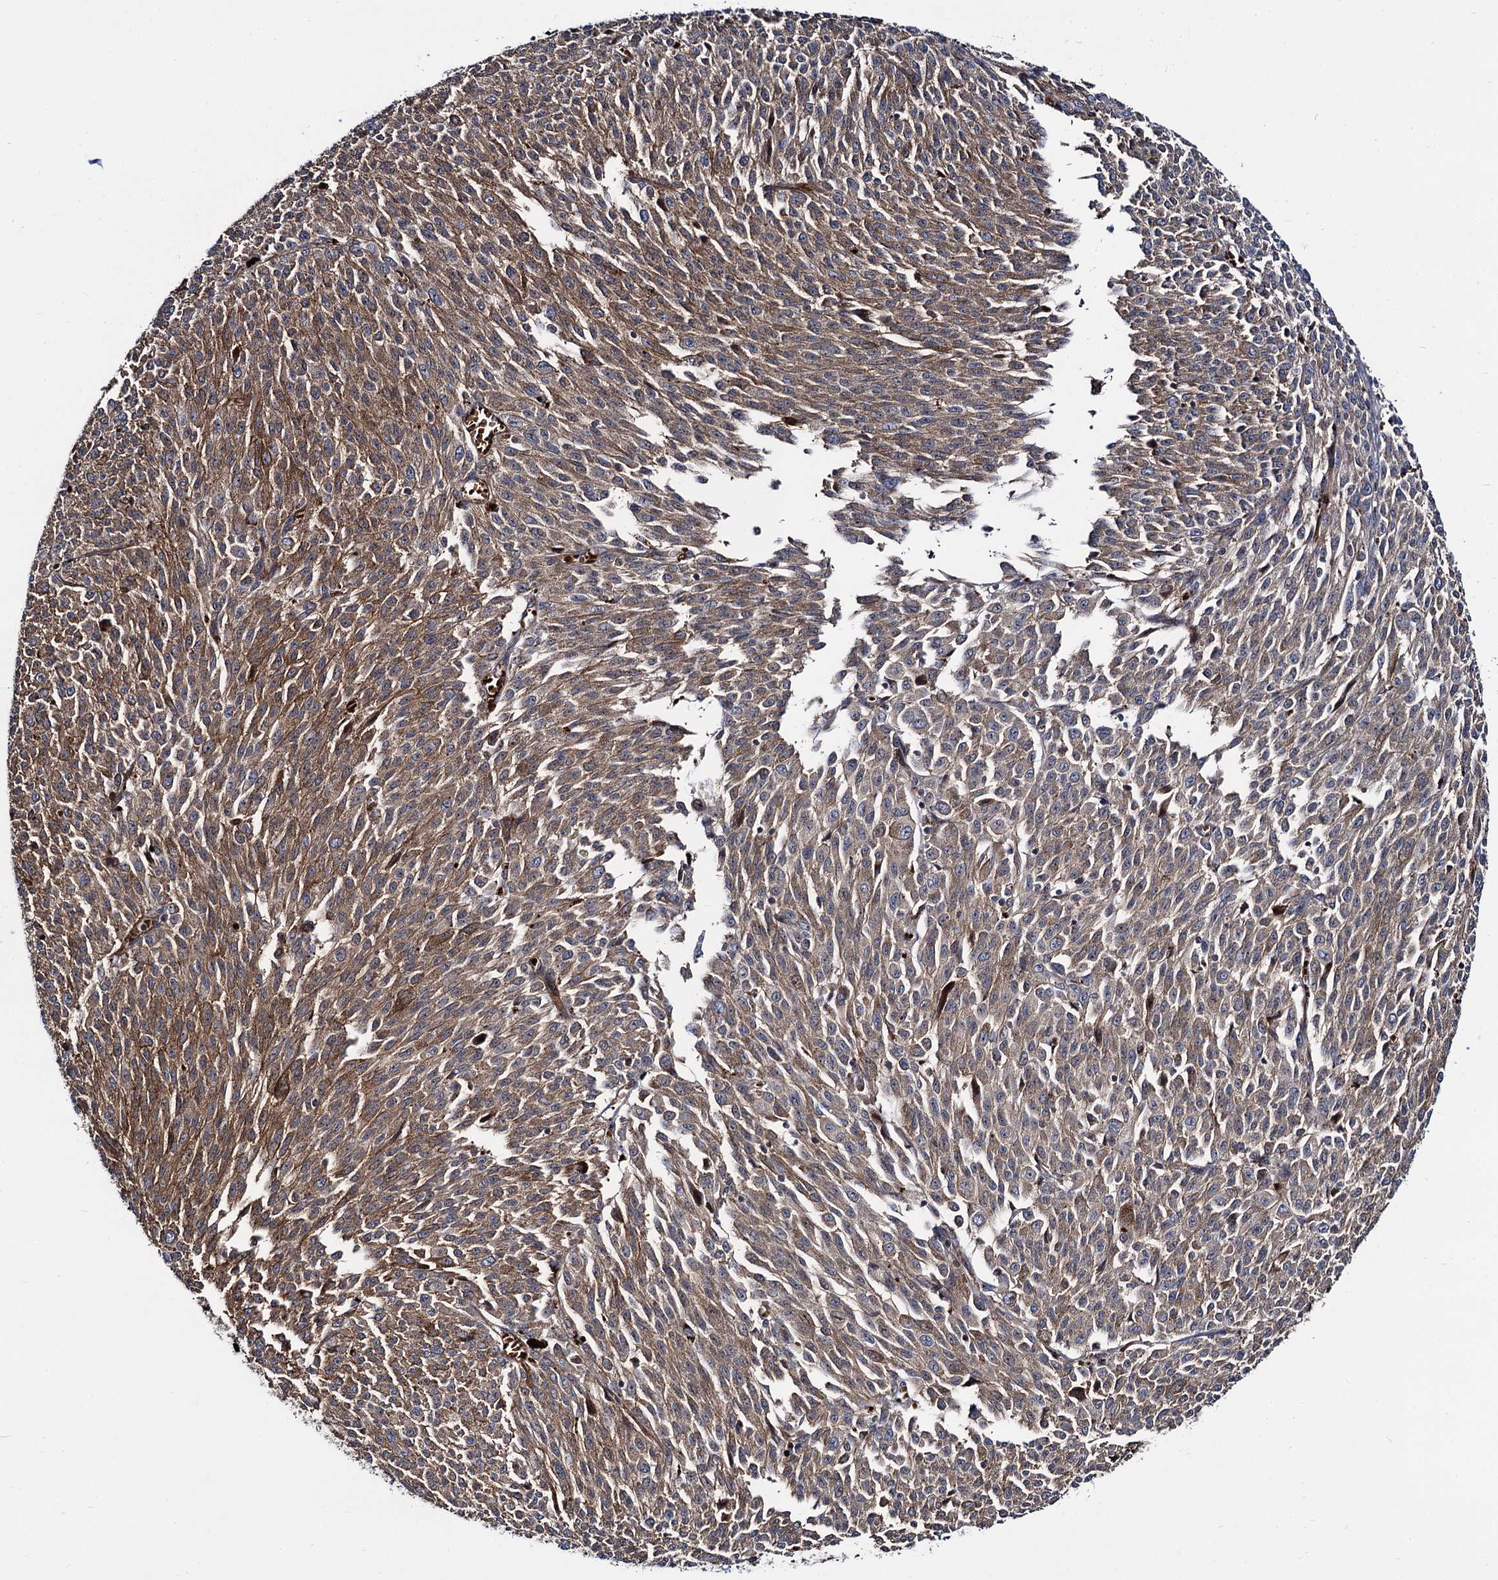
{"staining": {"intensity": "moderate", "quantity": ">75%", "location": "cytoplasmic/membranous"}, "tissue": "melanoma", "cell_type": "Tumor cells", "image_type": "cancer", "snomed": [{"axis": "morphology", "description": "Malignant melanoma, NOS"}, {"axis": "topography", "description": "Skin"}], "caption": "Protein expression analysis of malignant melanoma displays moderate cytoplasmic/membranous staining in approximately >75% of tumor cells.", "gene": "KXD1", "patient": {"sex": "female", "age": 52}}